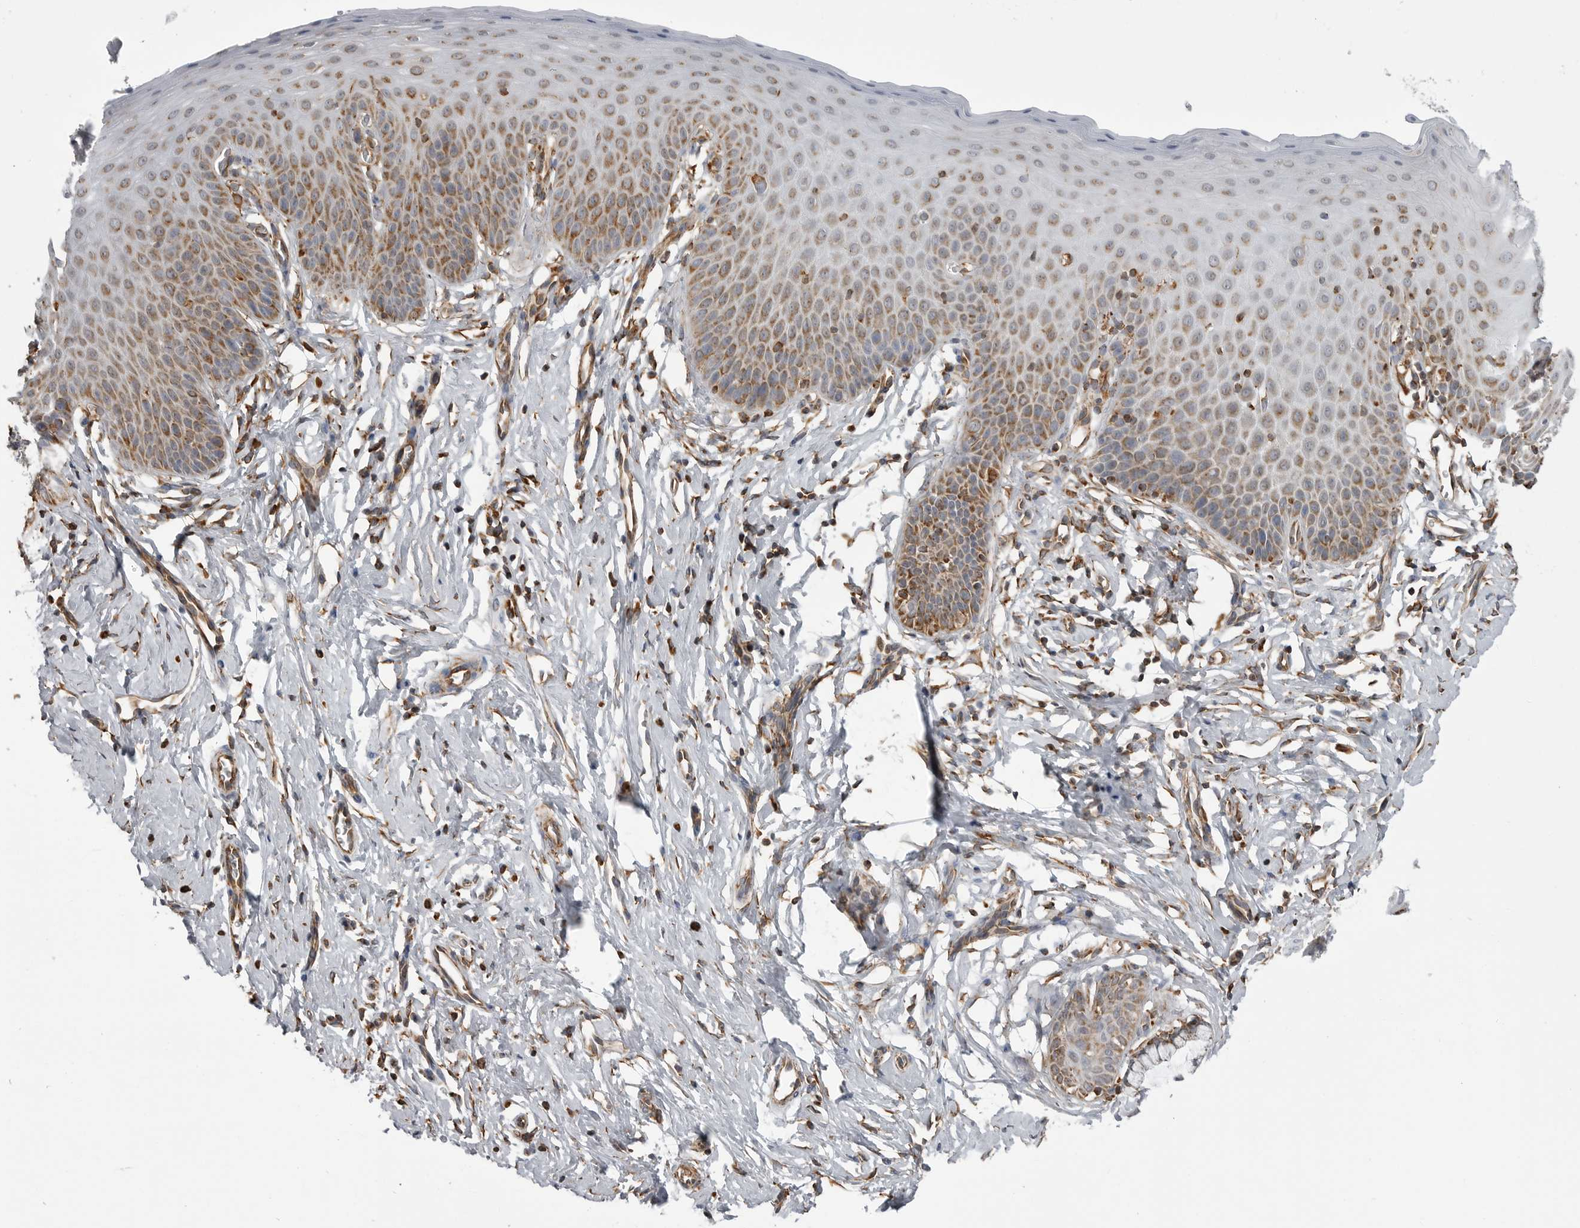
{"staining": {"intensity": "weak", "quantity": ">75%", "location": "cytoplasmic/membranous"}, "tissue": "cervix", "cell_type": "Glandular cells", "image_type": "normal", "snomed": [{"axis": "morphology", "description": "Normal tissue, NOS"}, {"axis": "topography", "description": "Cervix"}], "caption": "Protein expression analysis of benign human cervix reveals weak cytoplasmic/membranous staining in approximately >75% of glandular cells.", "gene": "FH", "patient": {"sex": "female", "age": 36}}